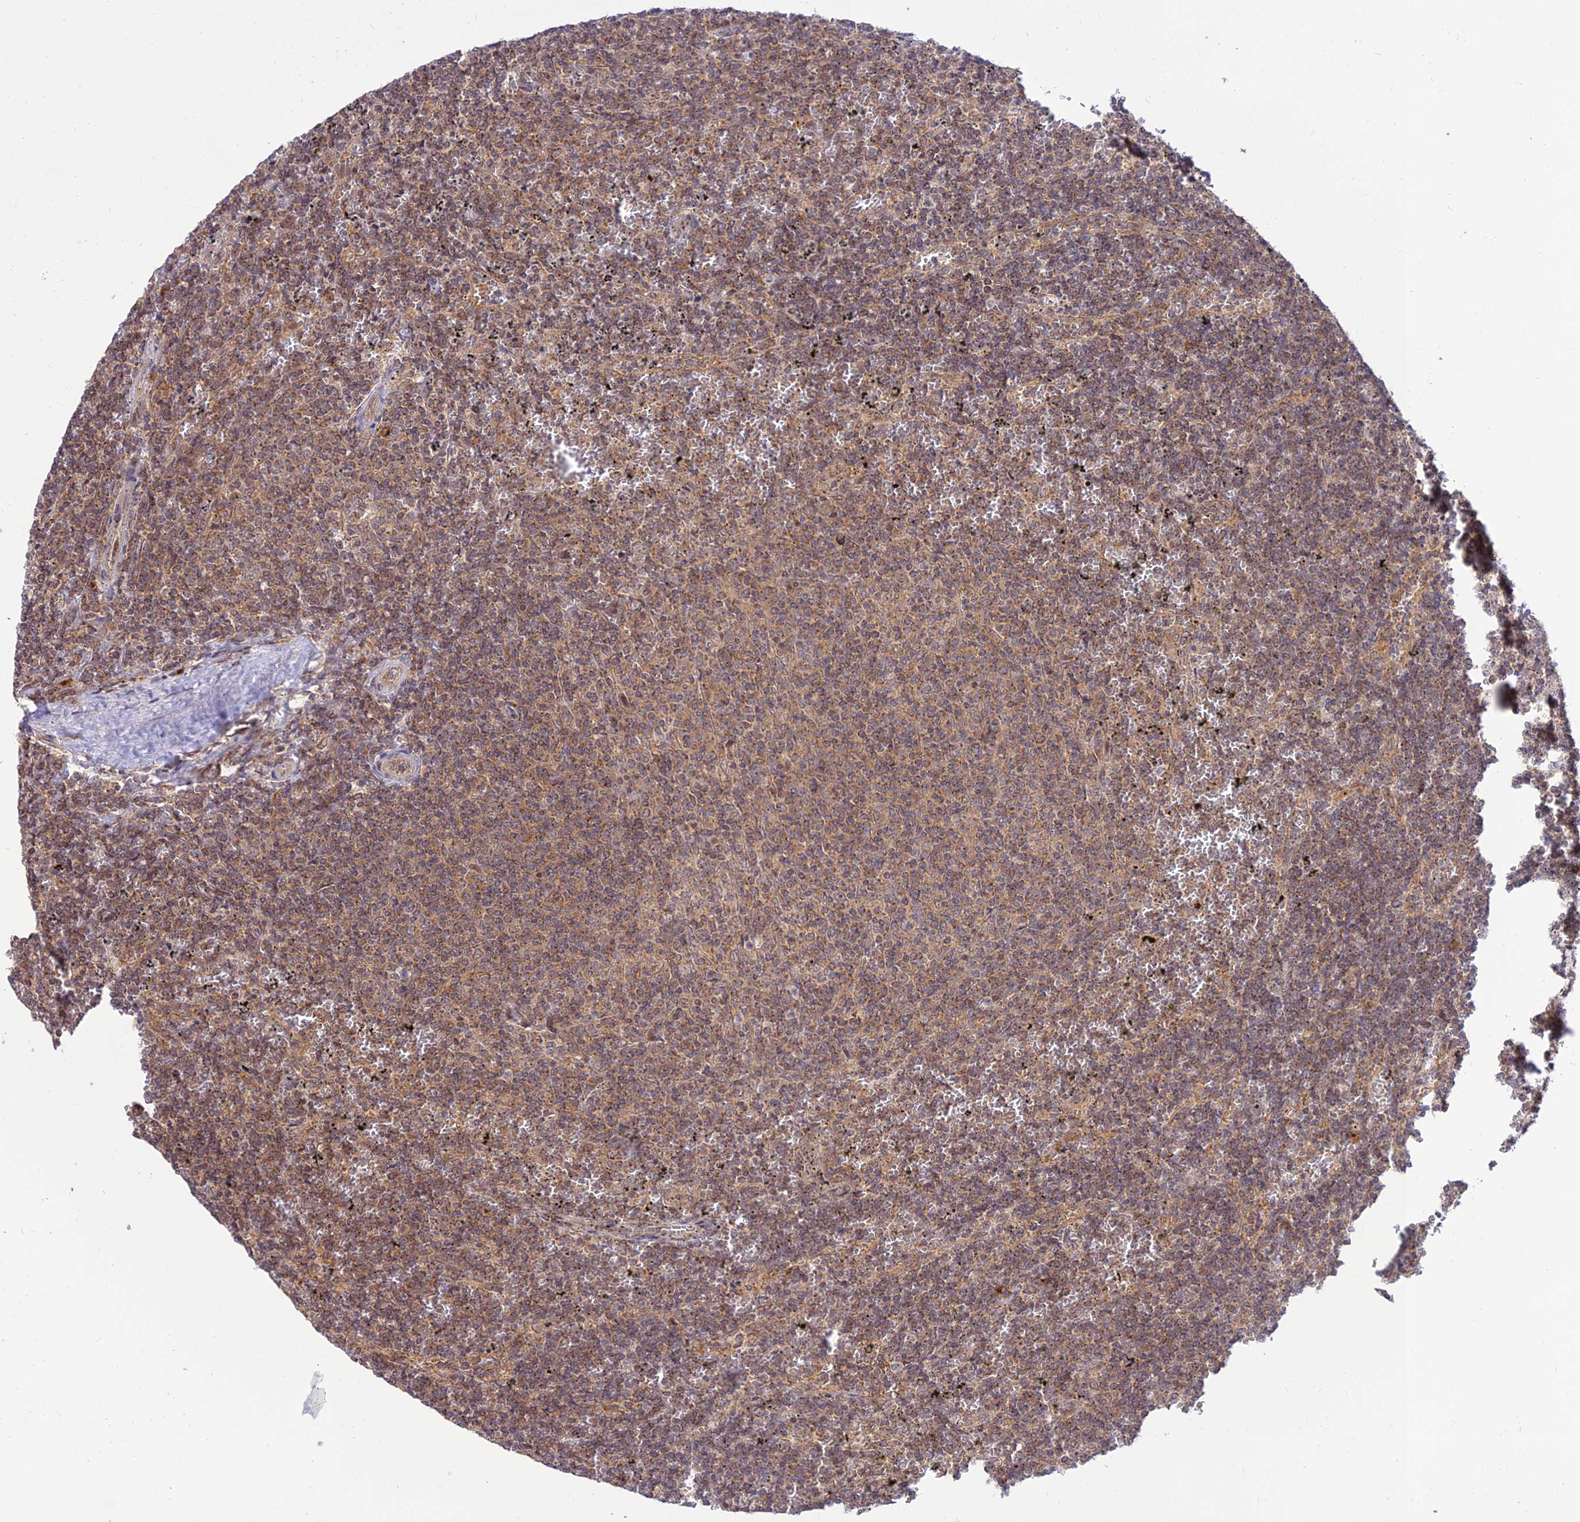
{"staining": {"intensity": "weak", "quantity": ">75%", "location": "cytoplasmic/membranous"}, "tissue": "lymphoma", "cell_type": "Tumor cells", "image_type": "cancer", "snomed": [{"axis": "morphology", "description": "Malignant lymphoma, non-Hodgkin's type, Low grade"}, {"axis": "topography", "description": "Spleen"}], "caption": "Low-grade malignant lymphoma, non-Hodgkin's type stained with a brown dye reveals weak cytoplasmic/membranous positive positivity in approximately >75% of tumor cells.", "gene": "GOLGA3", "patient": {"sex": "female", "age": 50}}